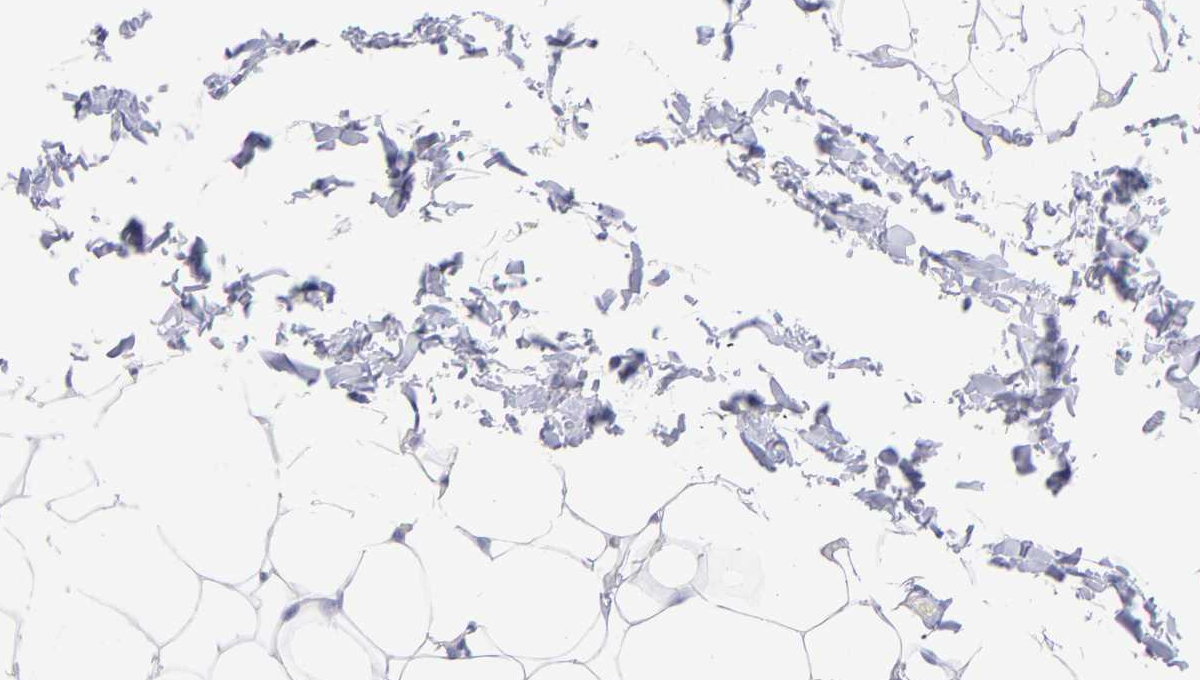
{"staining": {"intensity": "negative", "quantity": "none", "location": "none"}, "tissue": "adipose tissue", "cell_type": "Adipocytes", "image_type": "normal", "snomed": [{"axis": "morphology", "description": "Normal tissue, NOS"}, {"axis": "topography", "description": "Soft tissue"}], "caption": "A histopathology image of human adipose tissue is negative for staining in adipocytes. (Stains: DAB immunohistochemistry (IHC) with hematoxylin counter stain, Microscopy: brightfield microscopy at high magnification).", "gene": "SCGN", "patient": {"sex": "male", "age": 26}}